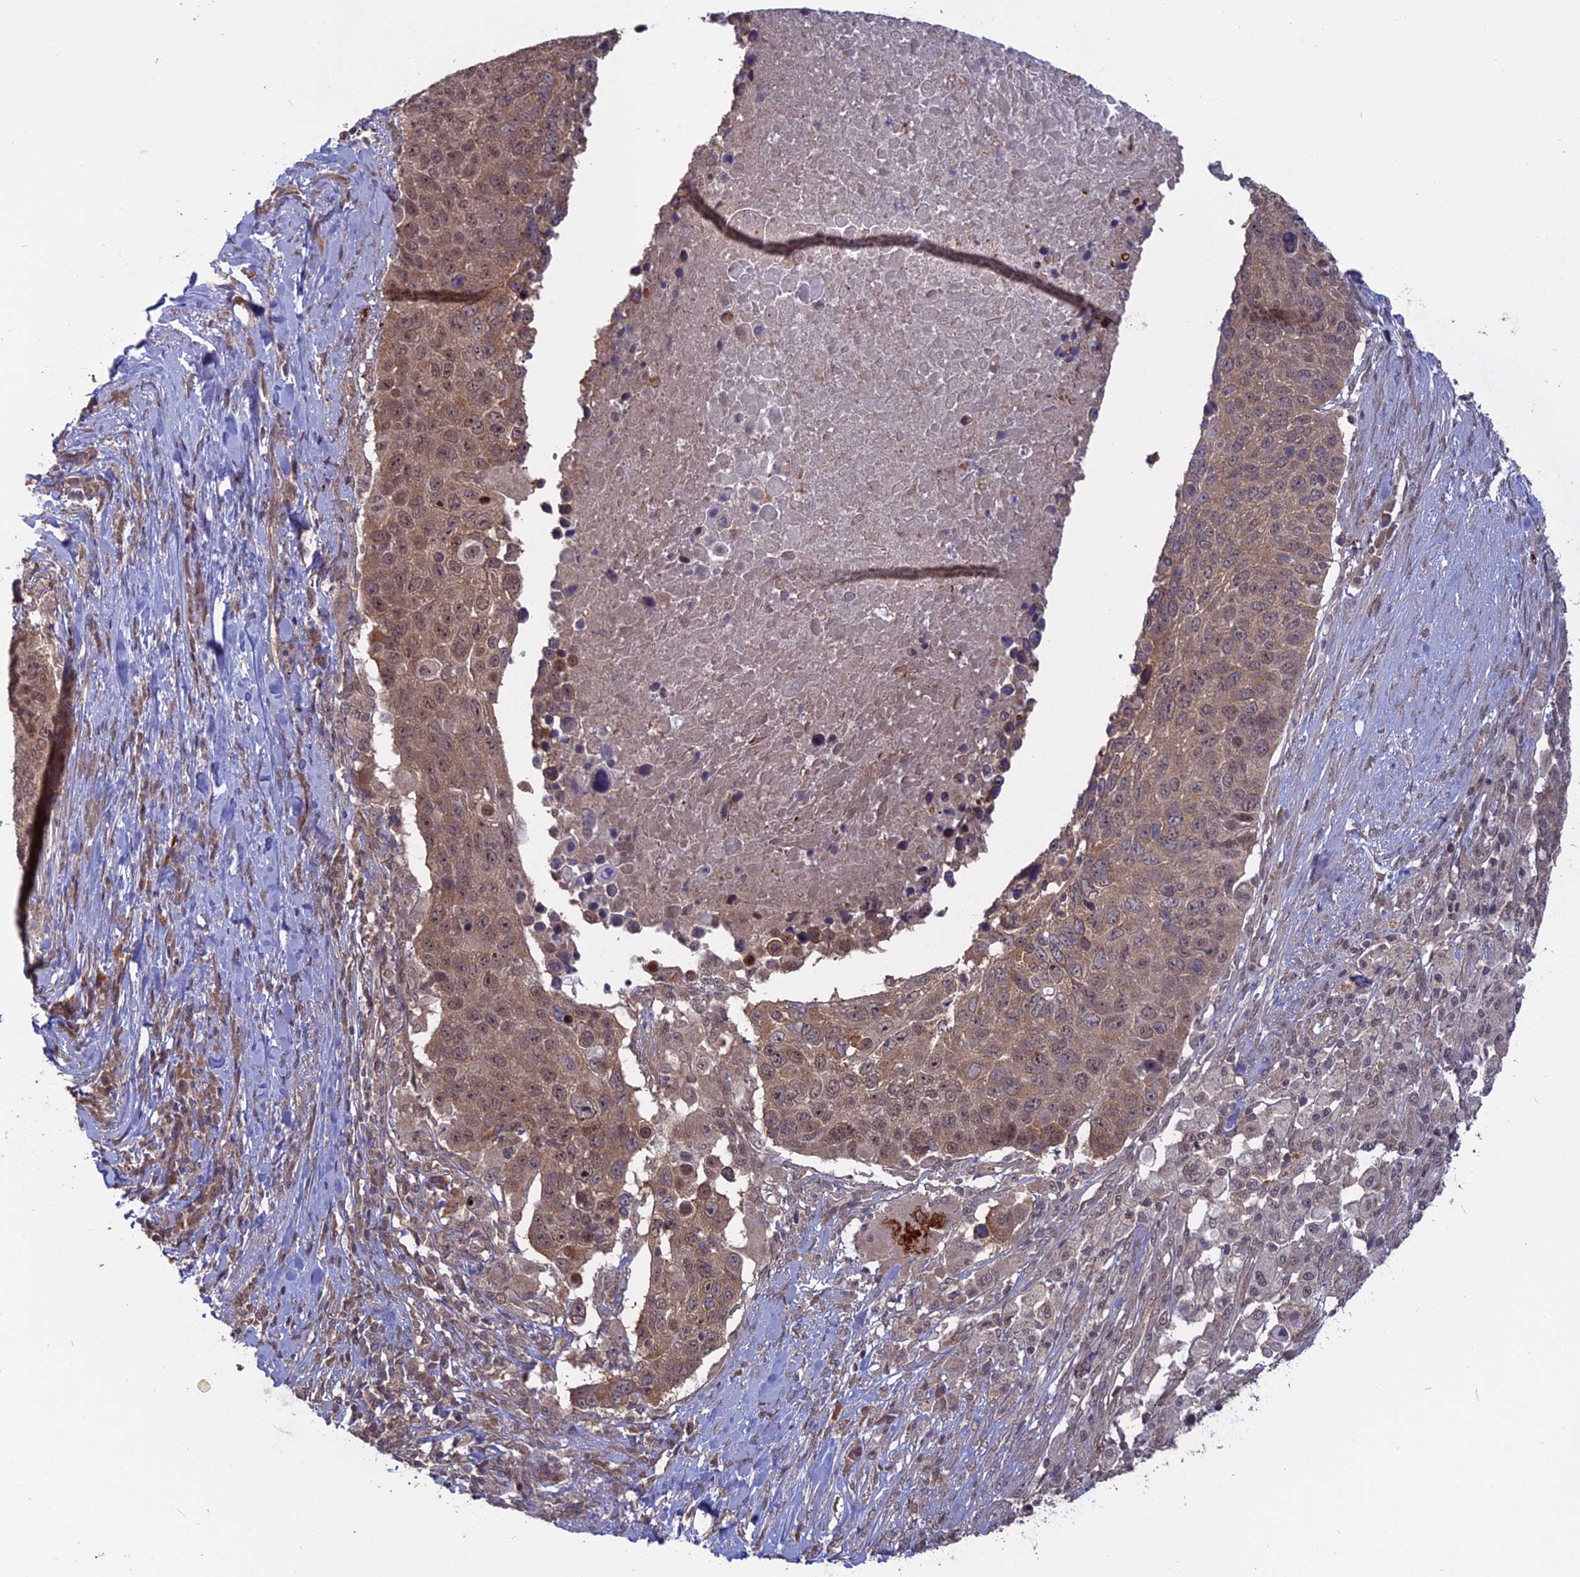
{"staining": {"intensity": "moderate", "quantity": ">75%", "location": "cytoplasmic/membranous,nuclear"}, "tissue": "lung cancer", "cell_type": "Tumor cells", "image_type": "cancer", "snomed": [{"axis": "morphology", "description": "Normal tissue, NOS"}, {"axis": "morphology", "description": "Squamous cell carcinoma, NOS"}, {"axis": "topography", "description": "Lymph node"}, {"axis": "topography", "description": "Lung"}], "caption": "Human lung cancer (squamous cell carcinoma) stained with a brown dye demonstrates moderate cytoplasmic/membranous and nuclear positive staining in approximately >75% of tumor cells.", "gene": "PKIG", "patient": {"sex": "male", "age": 66}}